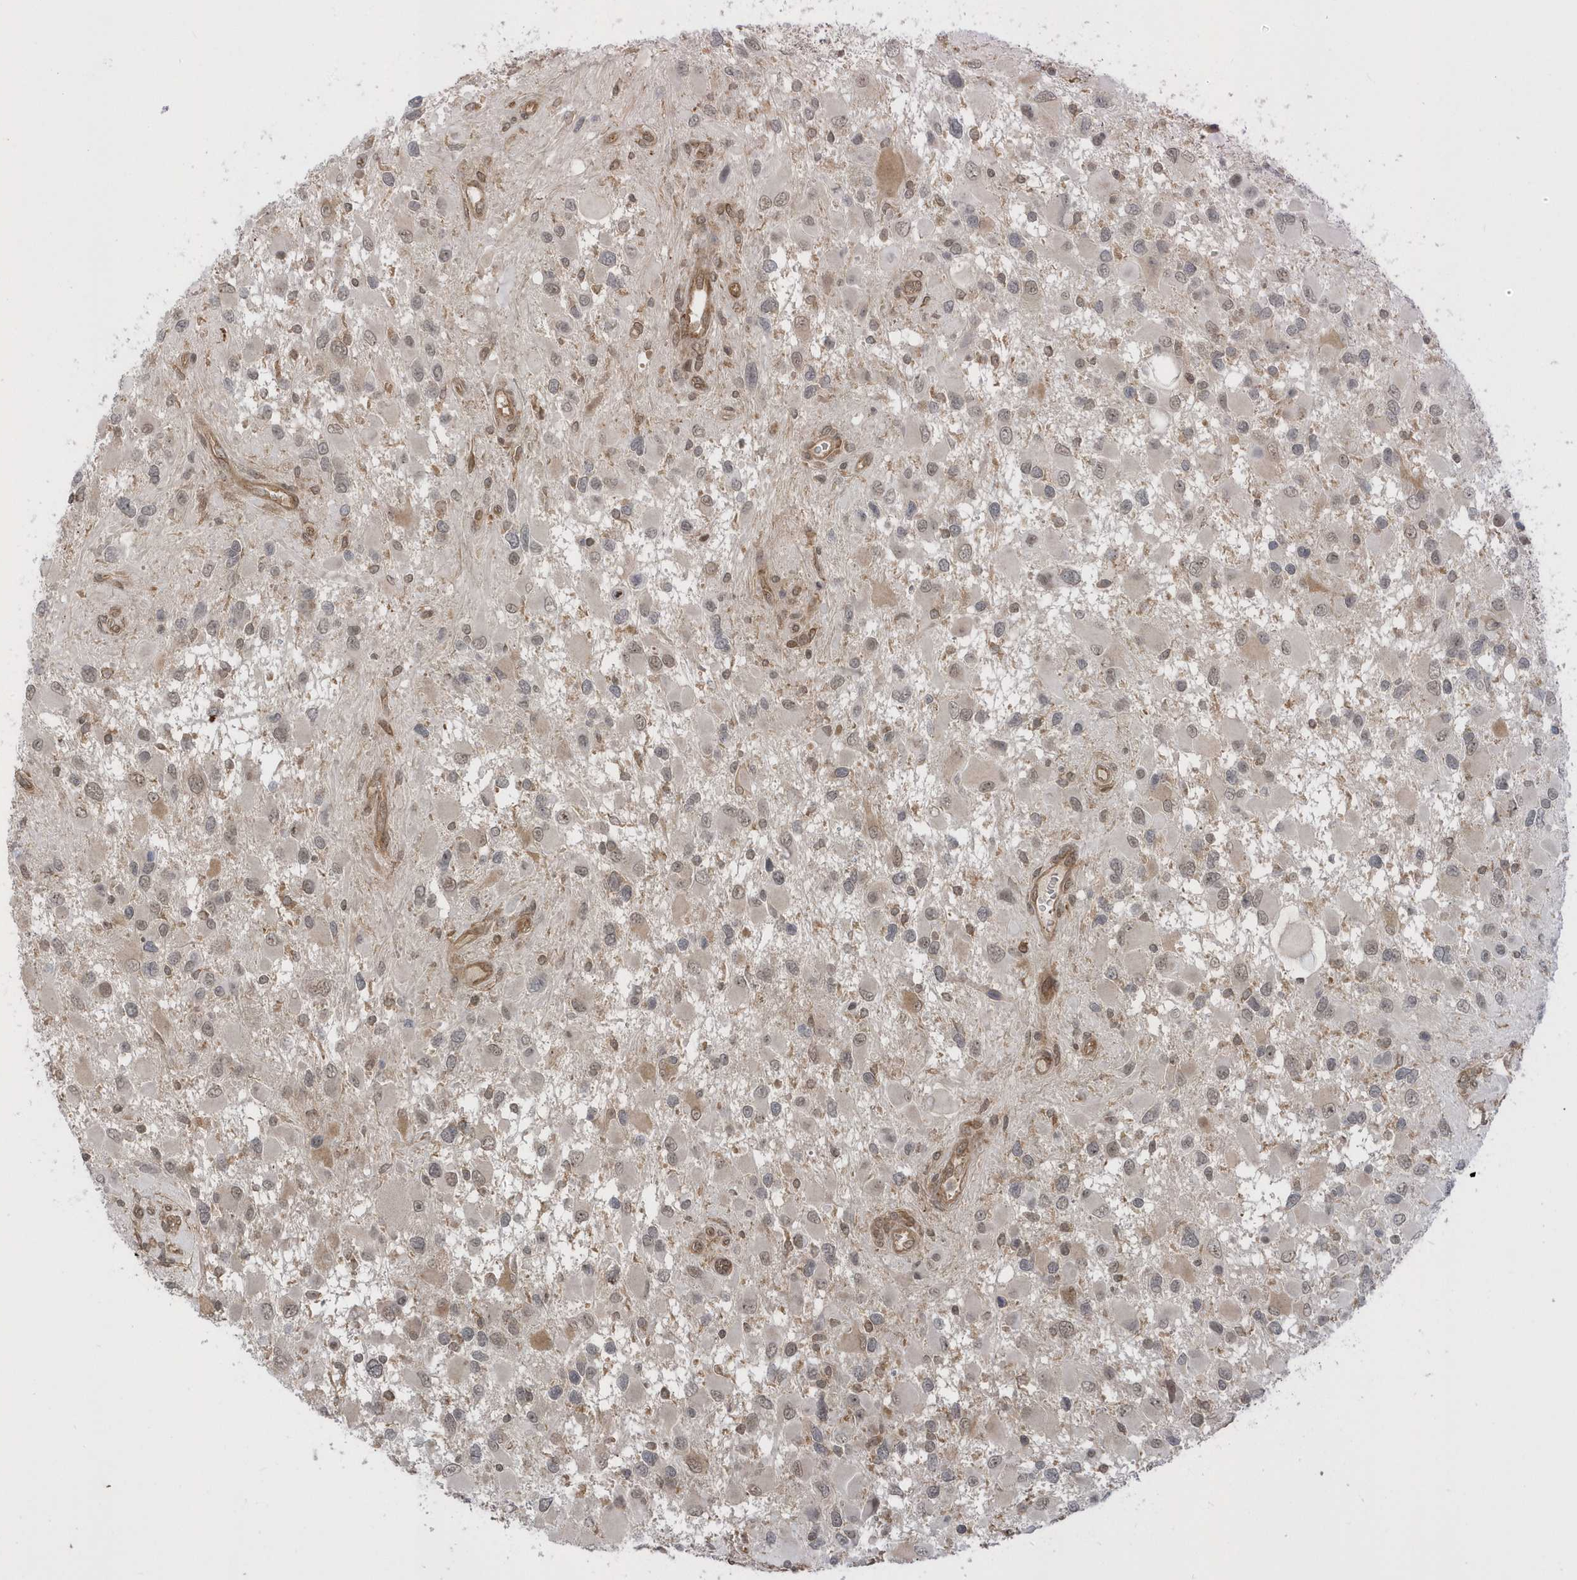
{"staining": {"intensity": "moderate", "quantity": "<25%", "location": "cytoplasmic/membranous,nuclear"}, "tissue": "glioma", "cell_type": "Tumor cells", "image_type": "cancer", "snomed": [{"axis": "morphology", "description": "Glioma, malignant, High grade"}, {"axis": "topography", "description": "Brain"}], "caption": "IHC photomicrograph of malignant glioma (high-grade) stained for a protein (brown), which displays low levels of moderate cytoplasmic/membranous and nuclear staining in approximately <25% of tumor cells.", "gene": "METTL21A", "patient": {"sex": "male", "age": 53}}